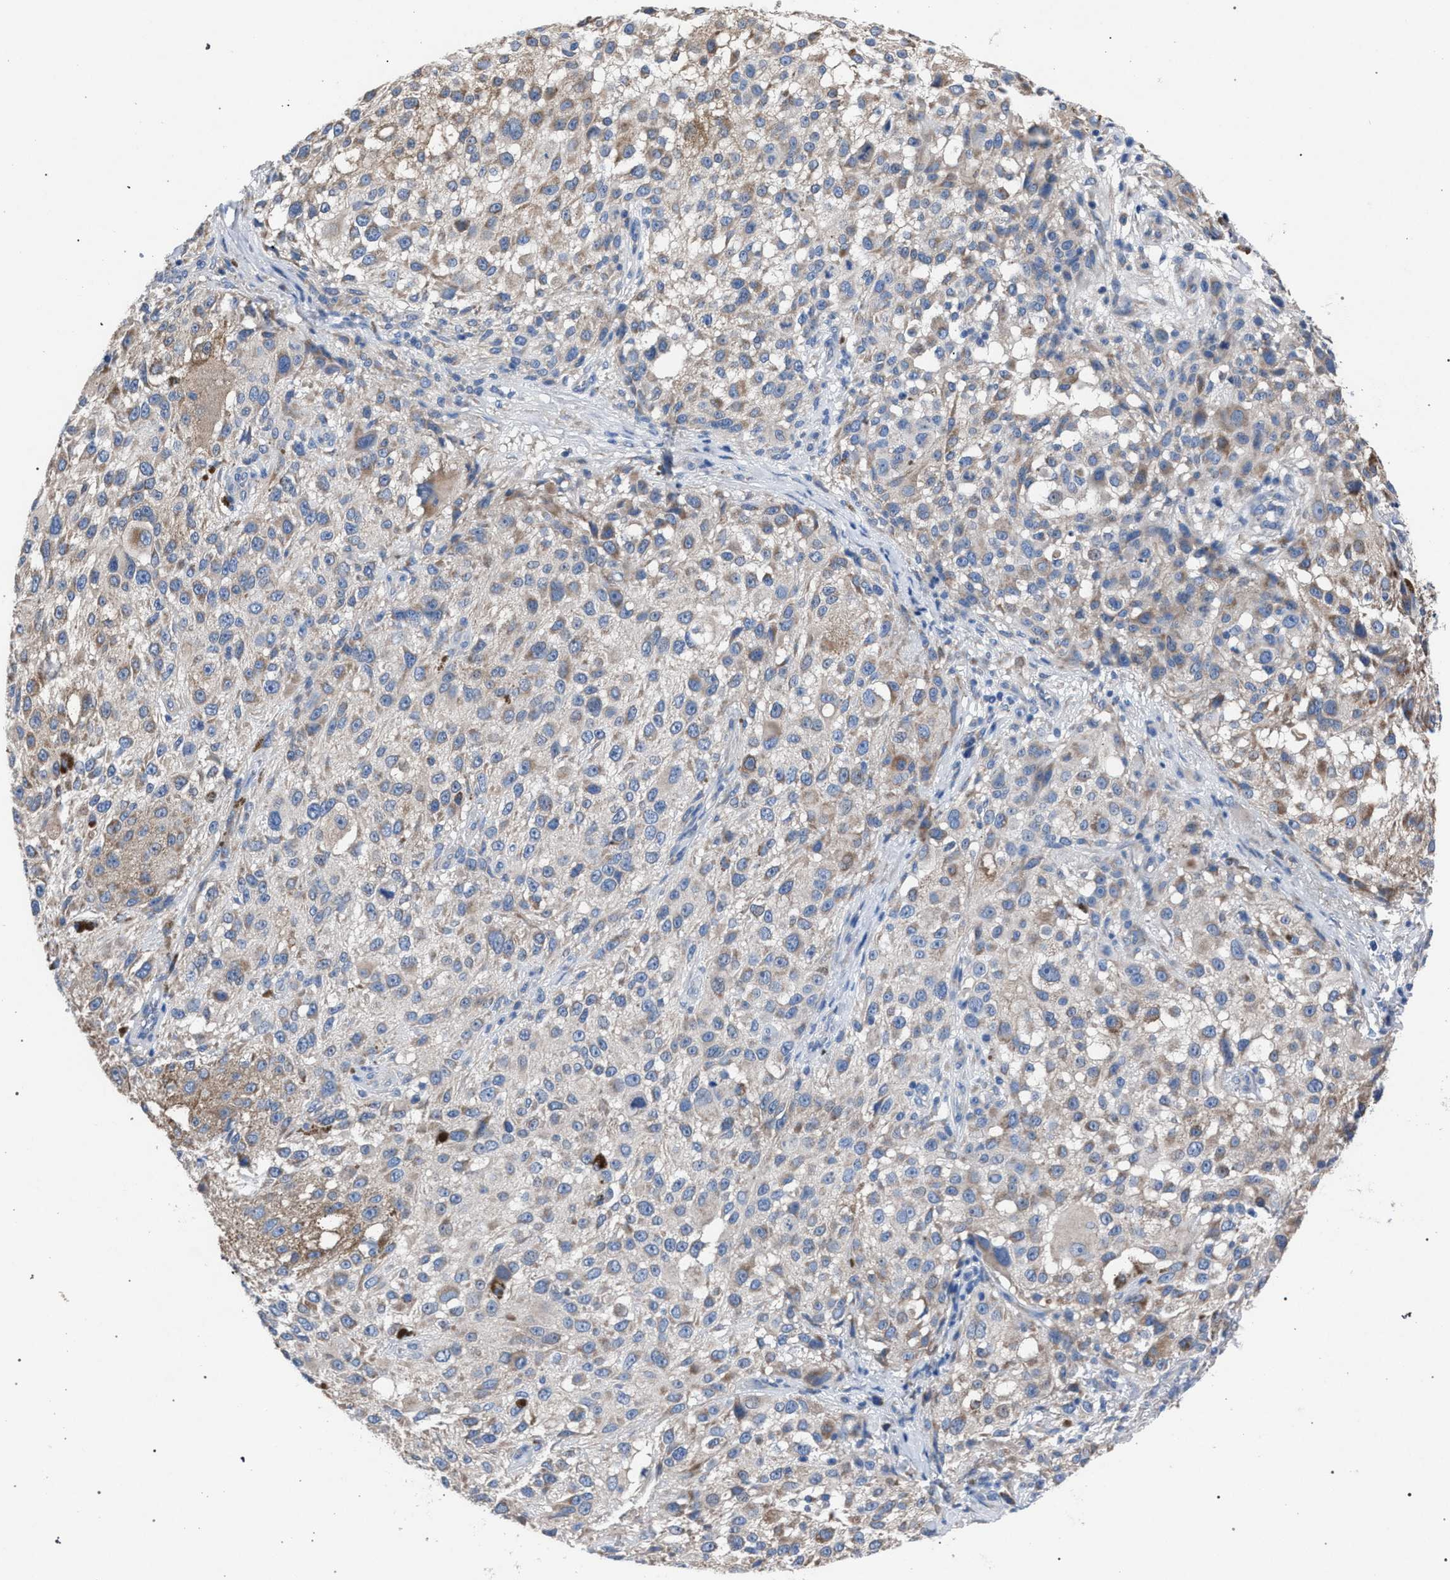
{"staining": {"intensity": "weak", "quantity": "<25%", "location": "cytoplasmic/membranous"}, "tissue": "melanoma", "cell_type": "Tumor cells", "image_type": "cancer", "snomed": [{"axis": "morphology", "description": "Necrosis, NOS"}, {"axis": "morphology", "description": "Malignant melanoma, NOS"}, {"axis": "topography", "description": "Skin"}], "caption": "High power microscopy histopathology image of an immunohistochemistry (IHC) photomicrograph of melanoma, revealing no significant positivity in tumor cells.", "gene": "CRYZ", "patient": {"sex": "female", "age": 87}}